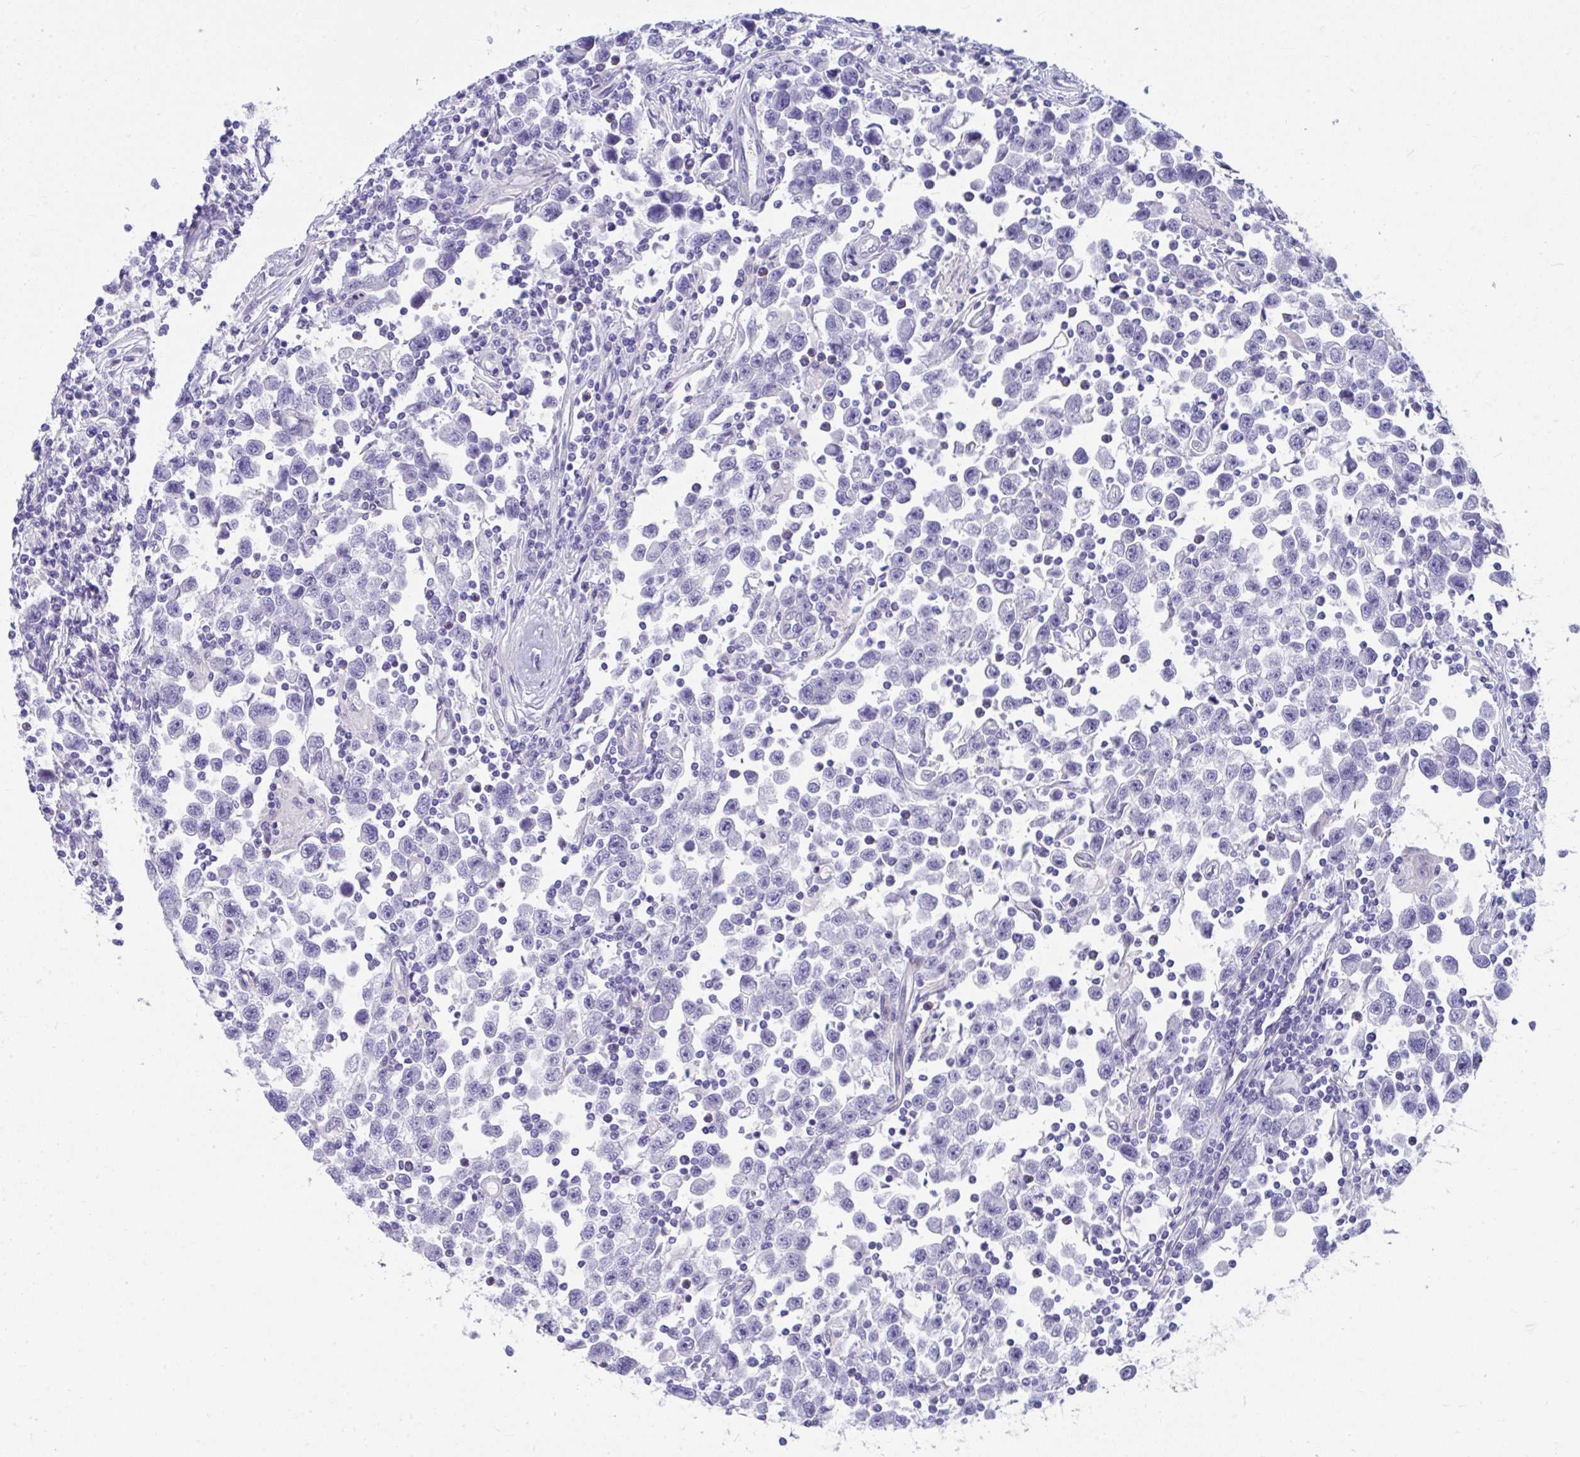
{"staining": {"intensity": "negative", "quantity": "none", "location": "none"}, "tissue": "testis cancer", "cell_type": "Tumor cells", "image_type": "cancer", "snomed": [{"axis": "morphology", "description": "Seminoma, NOS"}, {"axis": "topography", "description": "Testis"}], "caption": "High power microscopy histopathology image of an immunohistochemistry photomicrograph of testis seminoma, revealing no significant expression in tumor cells.", "gene": "ISL1", "patient": {"sex": "male", "age": 31}}